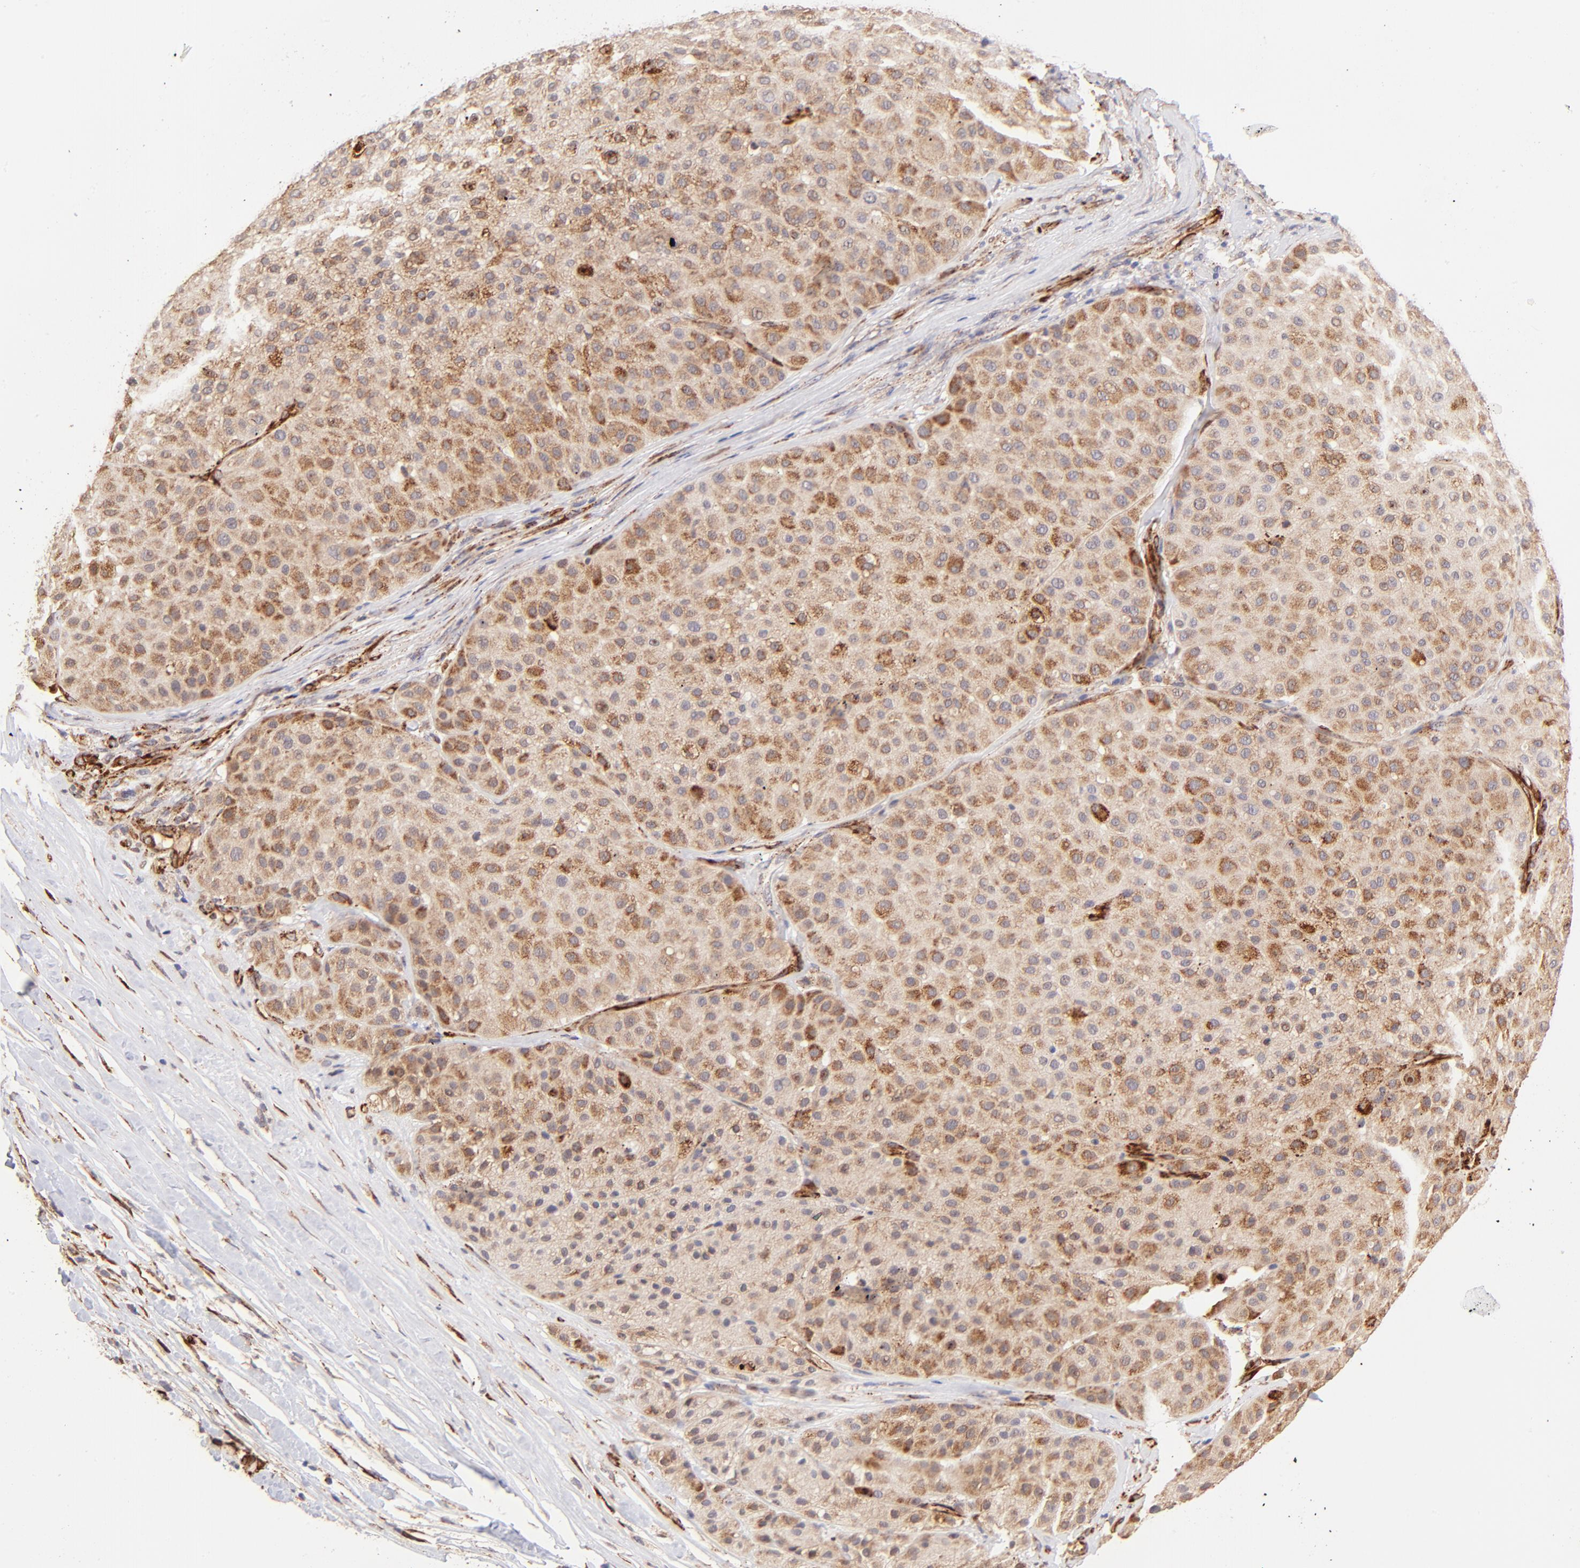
{"staining": {"intensity": "strong", "quantity": ">75%", "location": "cytoplasmic/membranous"}, "tissue": "melanoma", "cell_type": "Tumor cells", "image_type": "cancer", "snomed": [{"axis": "morphology", "description": "Normal tissue, NOS"}, {"axis": "morphology", "description": "Malignant melanoma, Metastatic site"}, {"axis": "topography", "description": "Skin"}], "caption": "An immunohistochemistry (IHC) photomicrograph of neoplastic tissue is shown. Protein staining in brown labels strong cytoplasmic/membranous positivity in malignant melanoma (metastatic site) within tumor cells.", "gene": "SPARC", "patient": {"sex": "male", "age": 41}}